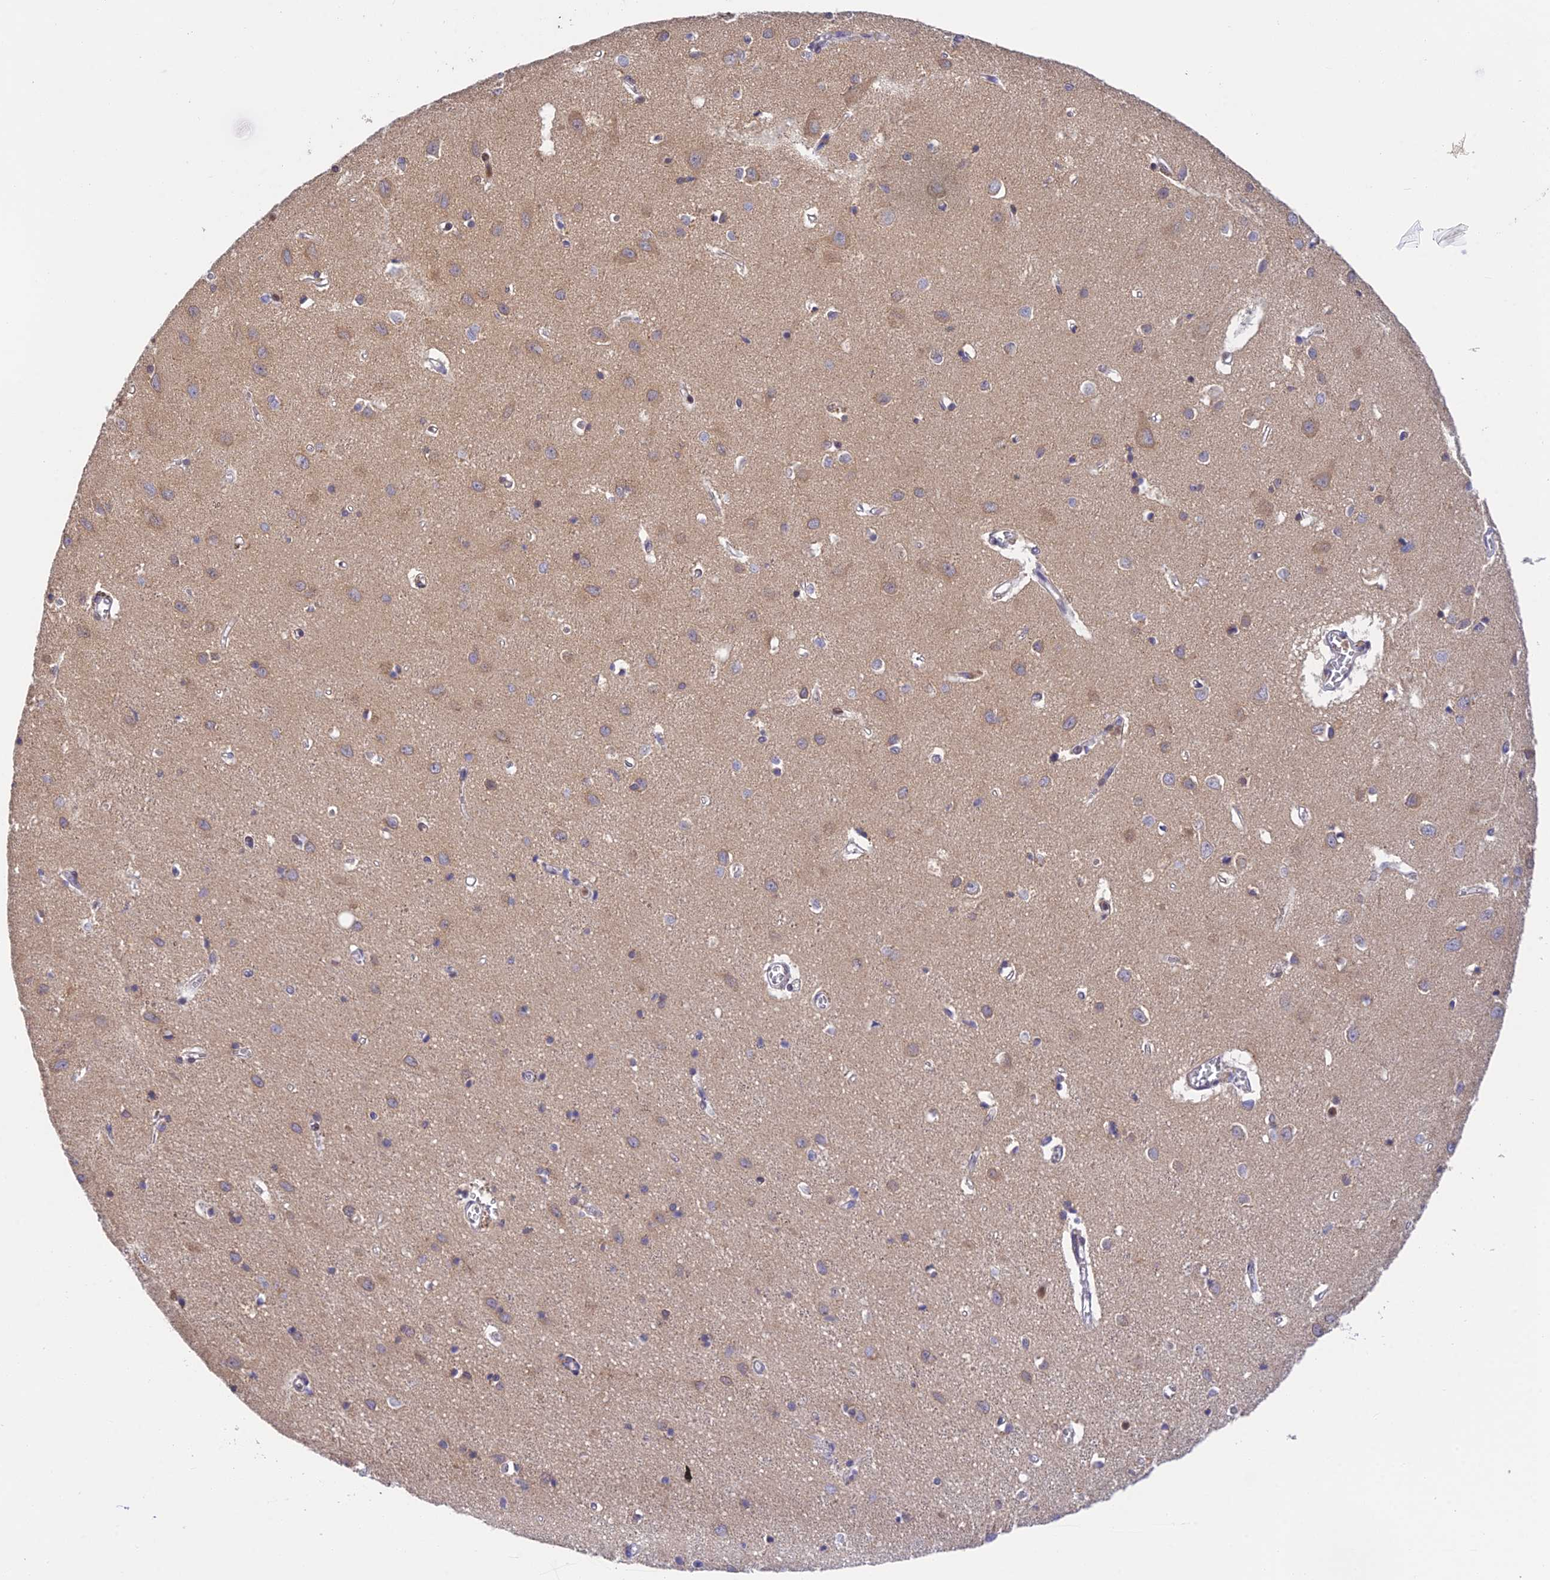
{"staining": {"intensity": "weak", "quantity": ">75%", "location": "cytoplasmic/membranous"}, "tissue": "cerebral cortex", "cell_type": "Endothelial cells", "image_type": "normal", "snomed": [{"axis": "morphology", "description": "Normal tissue, NOS"}, {"axis": "topography", "description": "Cerebral cortex"}], "caption": "Normal cerebral cortex shows weak cytoplasmic/membranous expression in approximately >75% of endothelial cells.", "gene": "PEX16", "patient": {"sex": "female", "age": 64}}